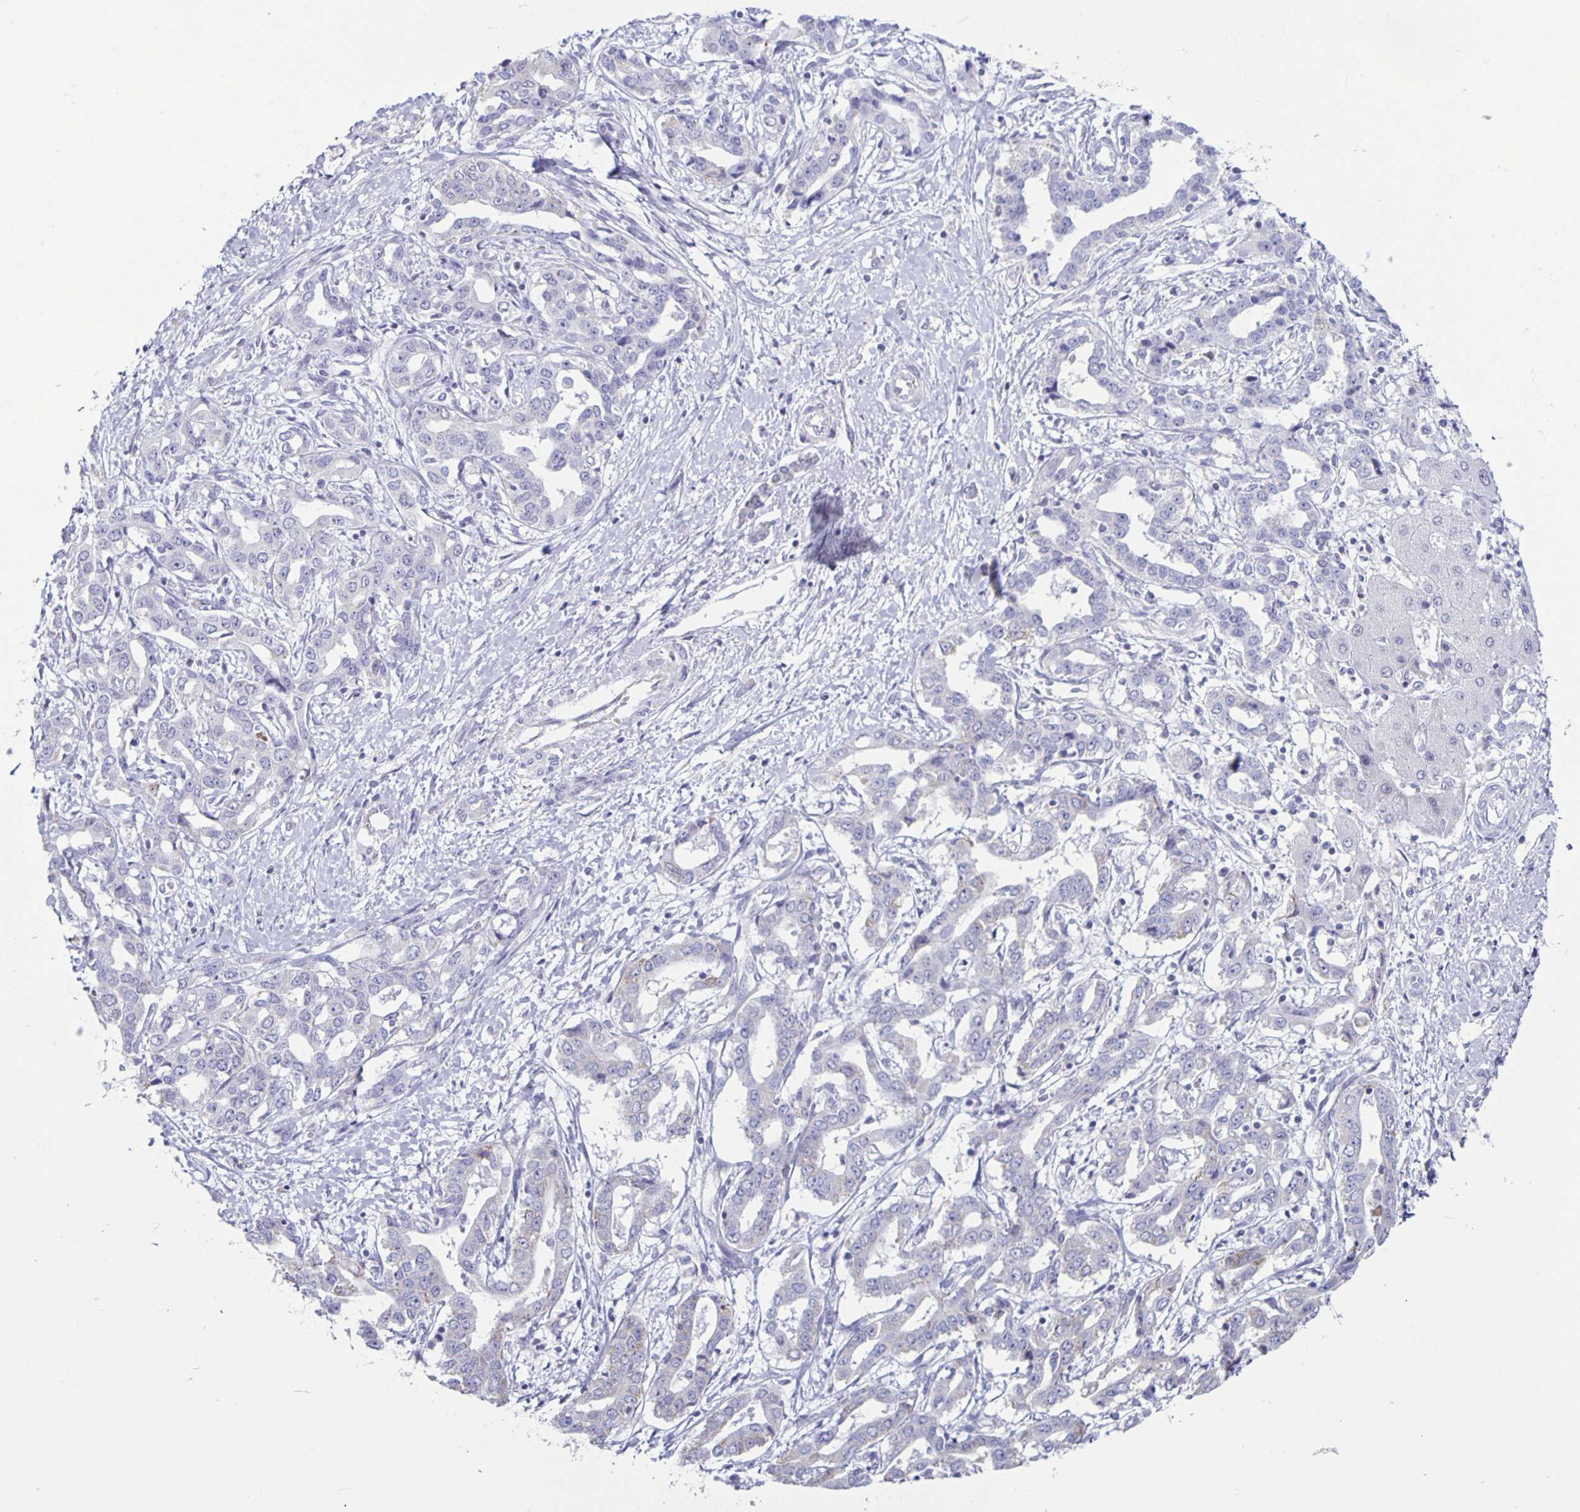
{"staining": {"intensity": "negative", "quantity": "none", "location": "none"}, "tissue": "liver cancer", "cell_type": "Tumor cells", "image_type": "cancer", "snomed": [{"axis": "morphology", "description": "Cholangiocarcinoma"}, {"axis": "topography", "description": "Liver"}], "caption": "Immunohistochemical staining of human cholangiocarcinoma (liver) exhibits no significant positivity in tumor cells. (DAB (3,3'-diaminobenzidine) immunohistochemistry visualized using brightfield microscopy, high magnification).", "gene": "CT45A5", "patient": {"sex": "male", "age": 59}}